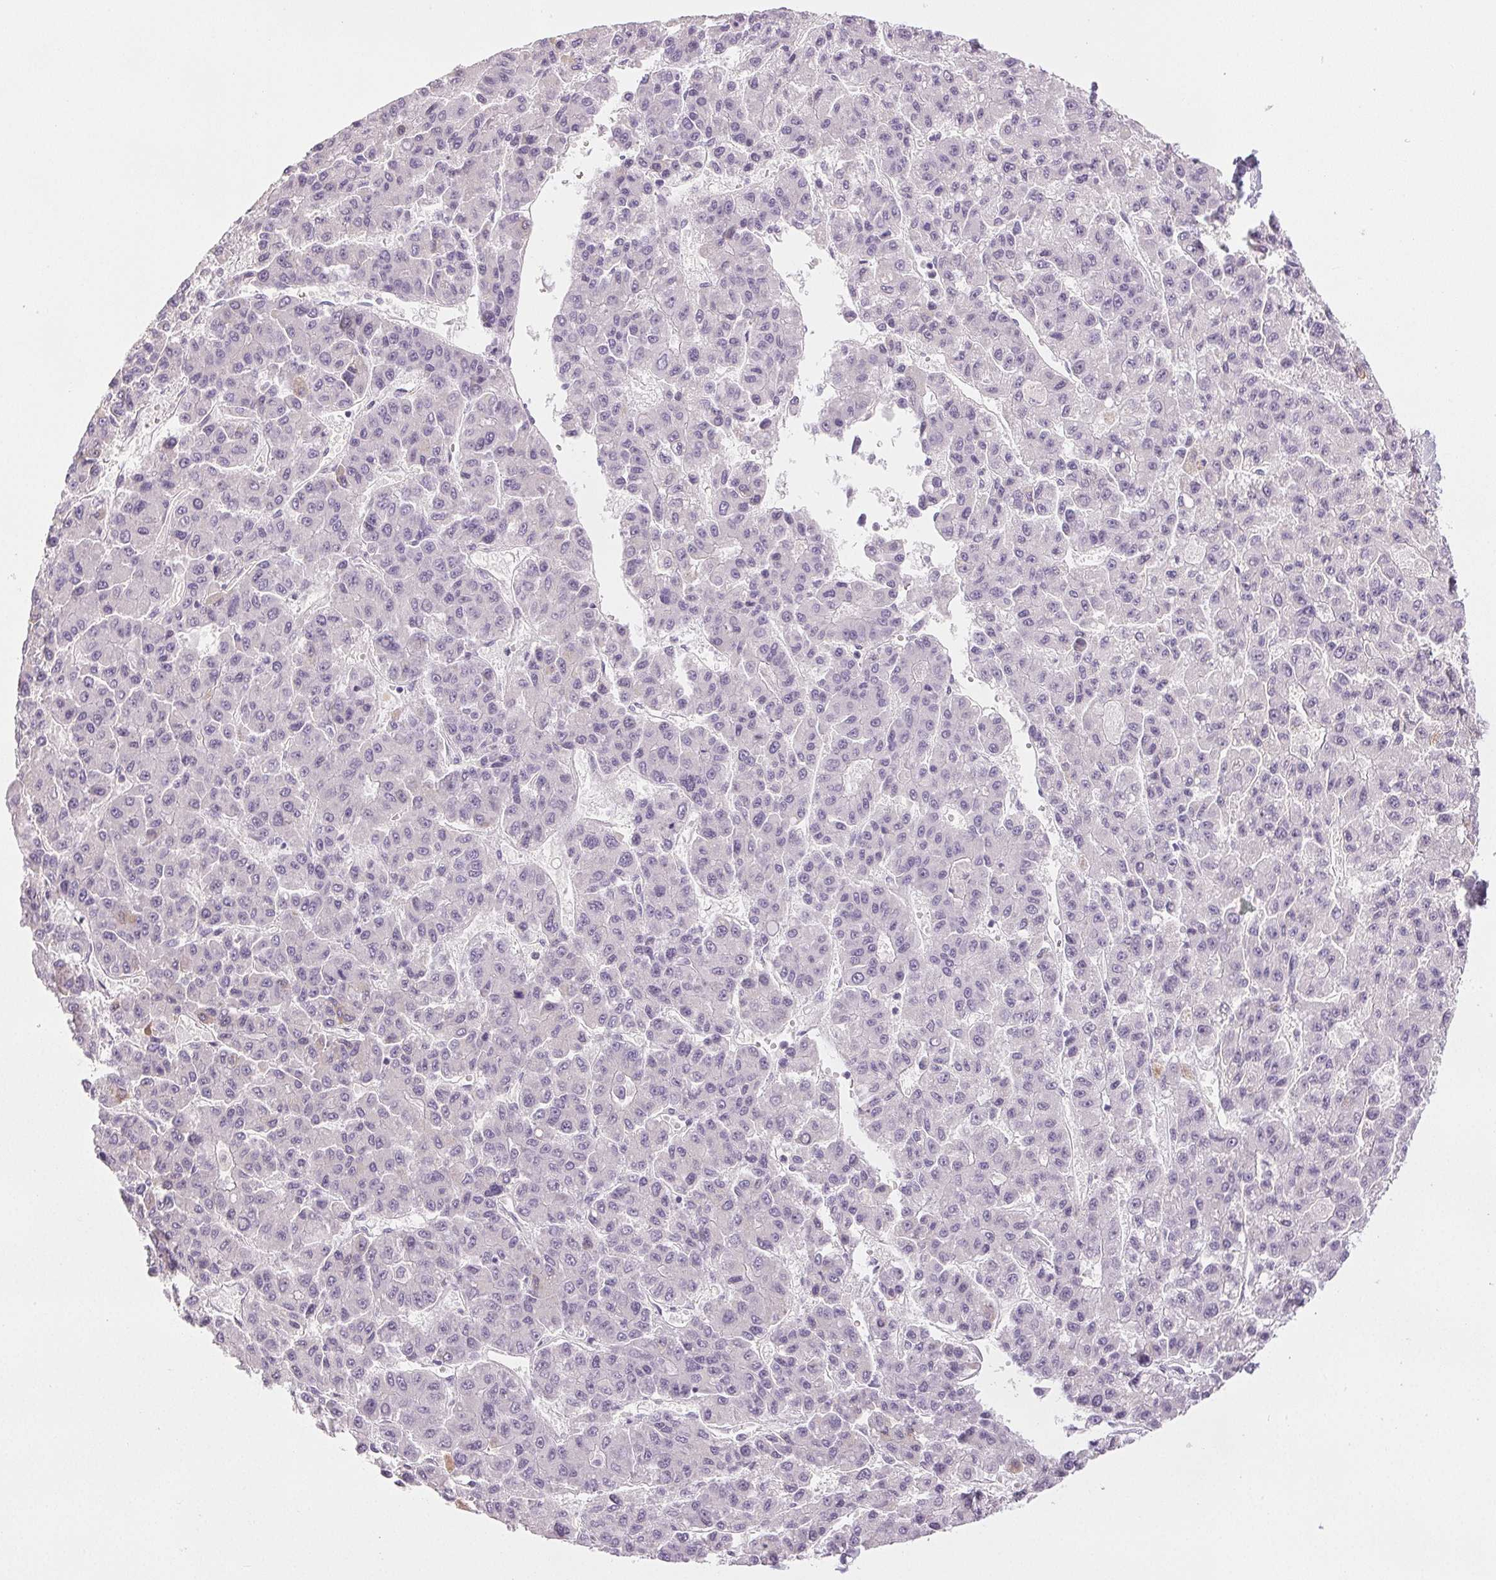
{"staining": {"intensity": "negative", "quantity": "none", "location": "none"}, "tissue": "liver cancer", "cell_type": "Tumor cells", "image_type": "cancer", "snomed": [{"axis": "morphology", "description": "Carcinoma, Hepatocellular, NOS"}, {"axis": "topography", "description": "Liver"}], "caption": "DAB (3,3'-diaminobenzidine) immunohistochemical staining of human hepatocellular carcinoma (liver) demonstrates no significant staining in tumor cells.", "gene": "COL7A1", "patient": {"sex": "male", "age": 70}}